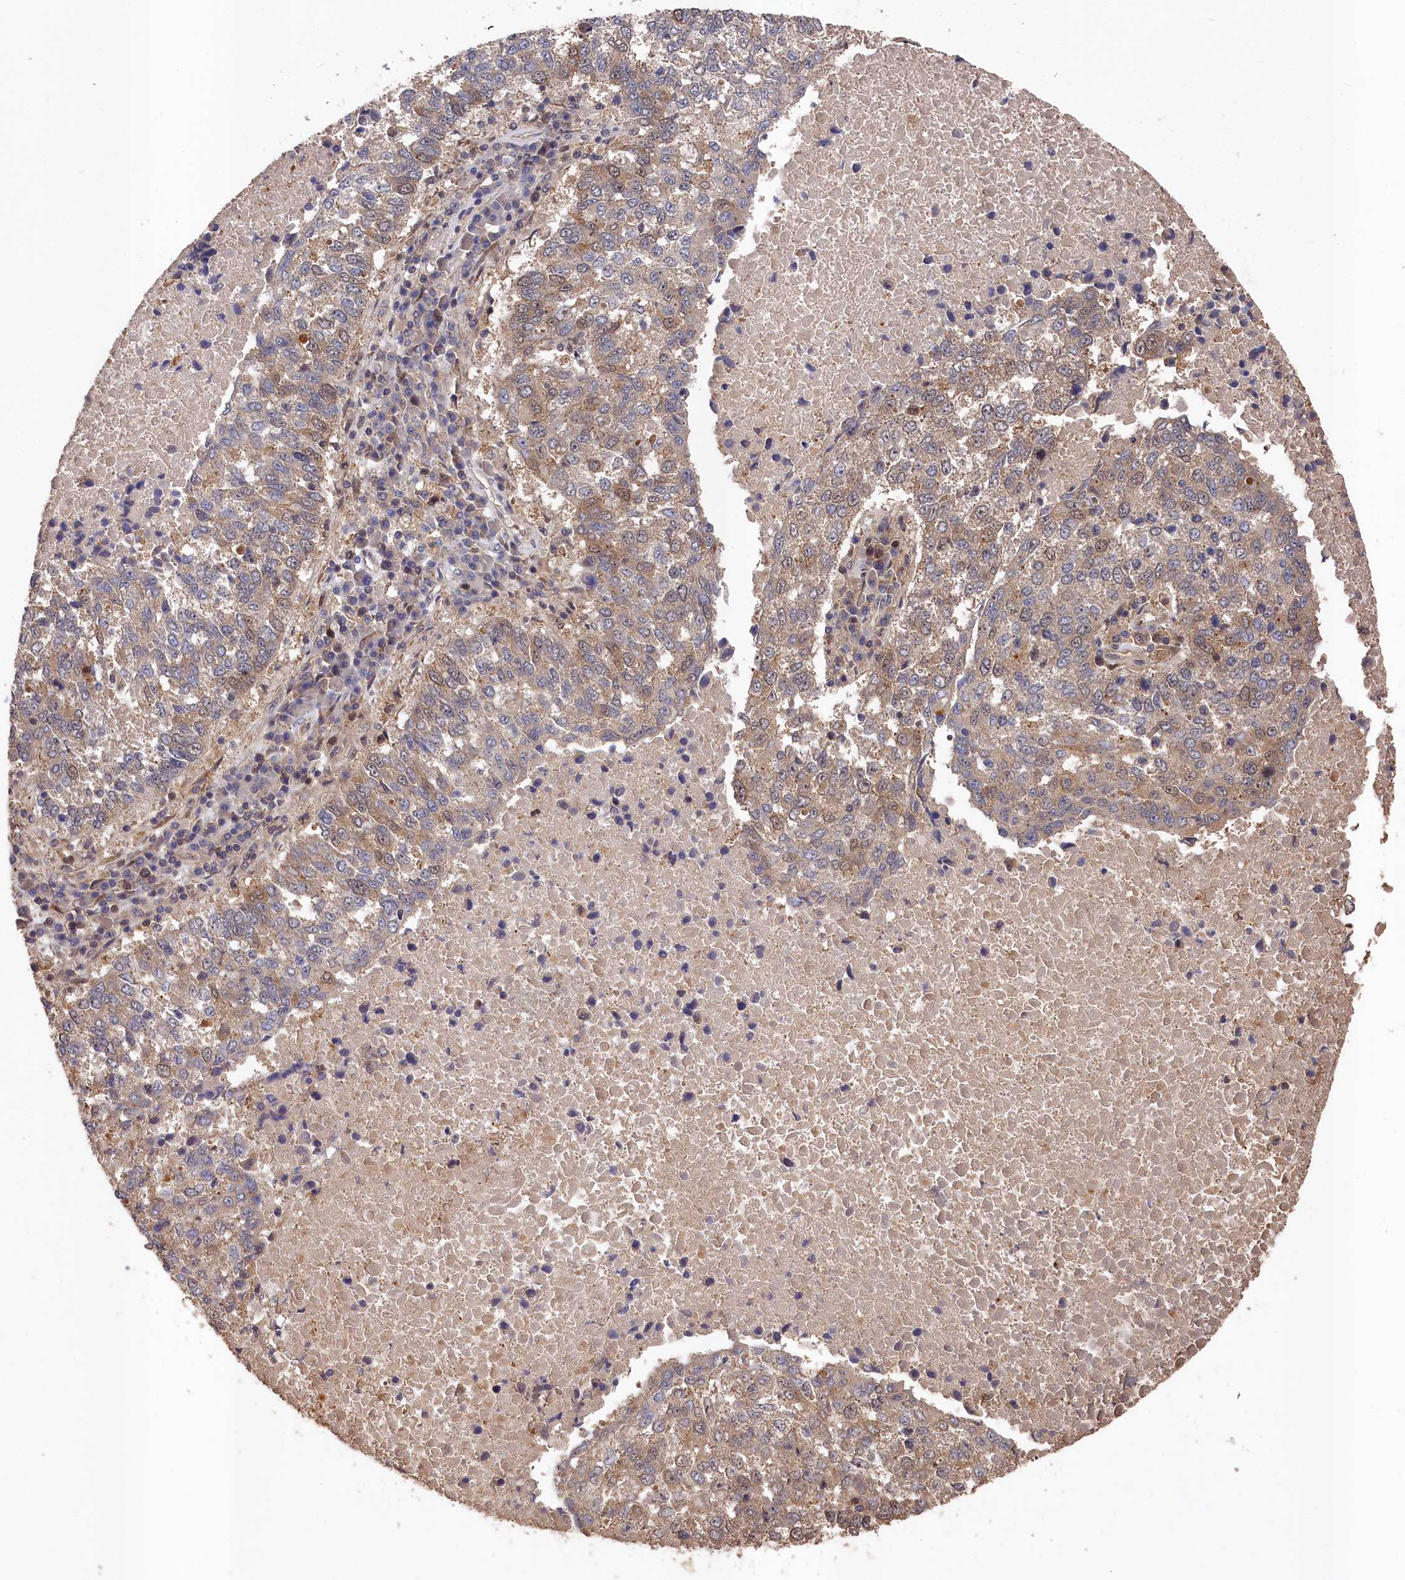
{"staining": {"intensity": "weak", "quantity": "25%-75%", "location": "cytoplasmic/membranous"}, "tissue": "lung cancer", "cell_type": "Tumor cells", "image_type": "cancer", "snomed": [{"axis": "morphology", "description": "Squamous cell carcinoma, NOS"}, {"axis": "topography", "description": "Lung"}], "caption": "This is an image of immunohistochemistry staining of lung cancer (squamous cell carcinoma), which shows weak positivity in the cytoplasmic/membranous of tumor cells.", "gene": "RMI2", "patient": {"sex": "male", "age": 73}}